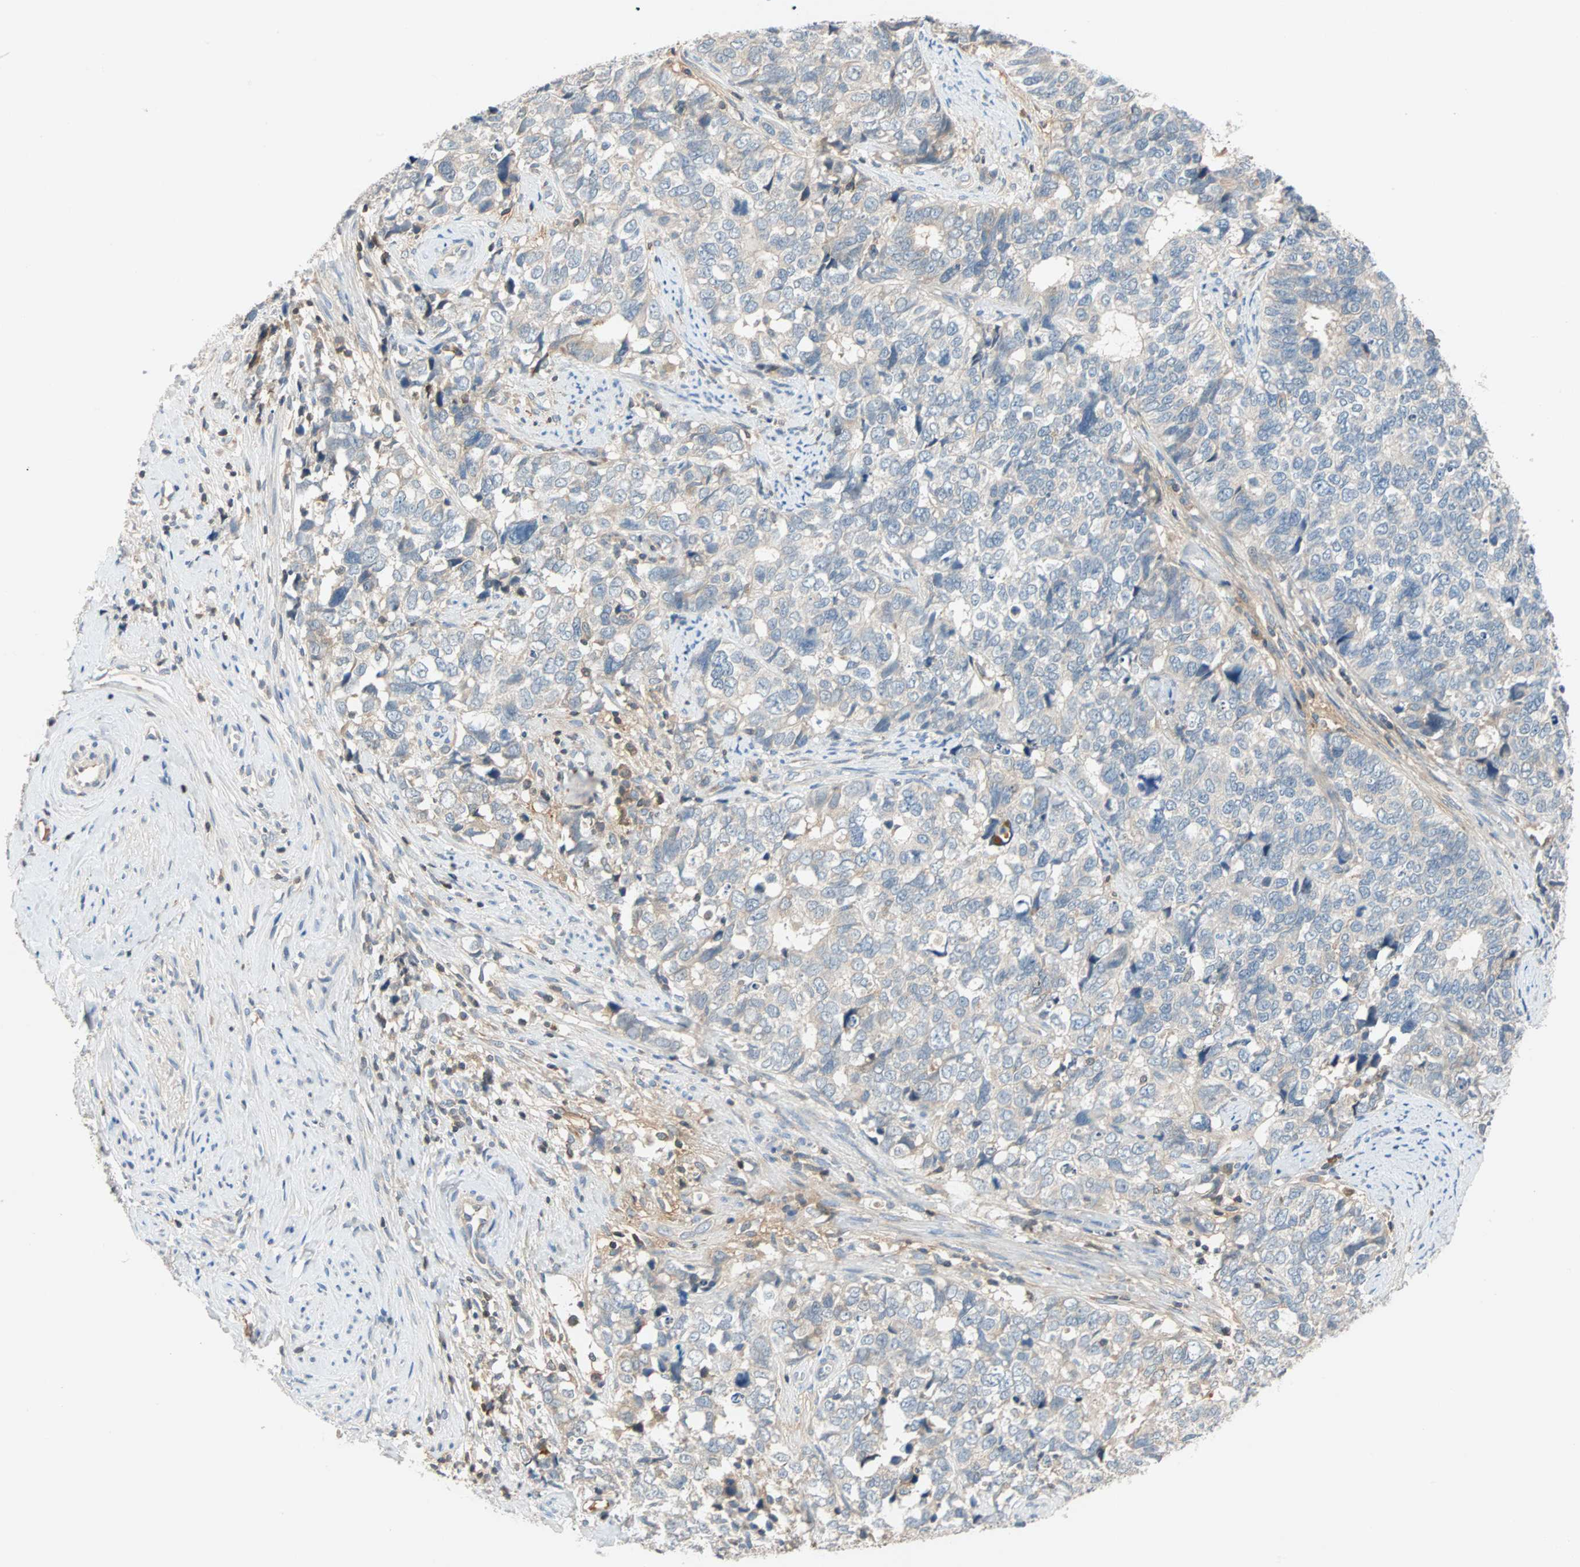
{"staining": {"intensity": "negative", "quantity": "none", "location": "none"}, "tissue": "cervical cancer", "cell_type": "Tumor cells", "image_type": "cancer", "snomed": [{"axis": "morphology", "description": "Squamous cell carcinoma, NOS"}, {"axis": "topography", "description": "Cervix"}], "caption": "This is an immunohistochemistry (IHC) image of cervical squamous cell carcinoma. There is no positivity in tumor cells.", "gene": "MAP4K1", "patient": {"sex": "female", "age": 63}}